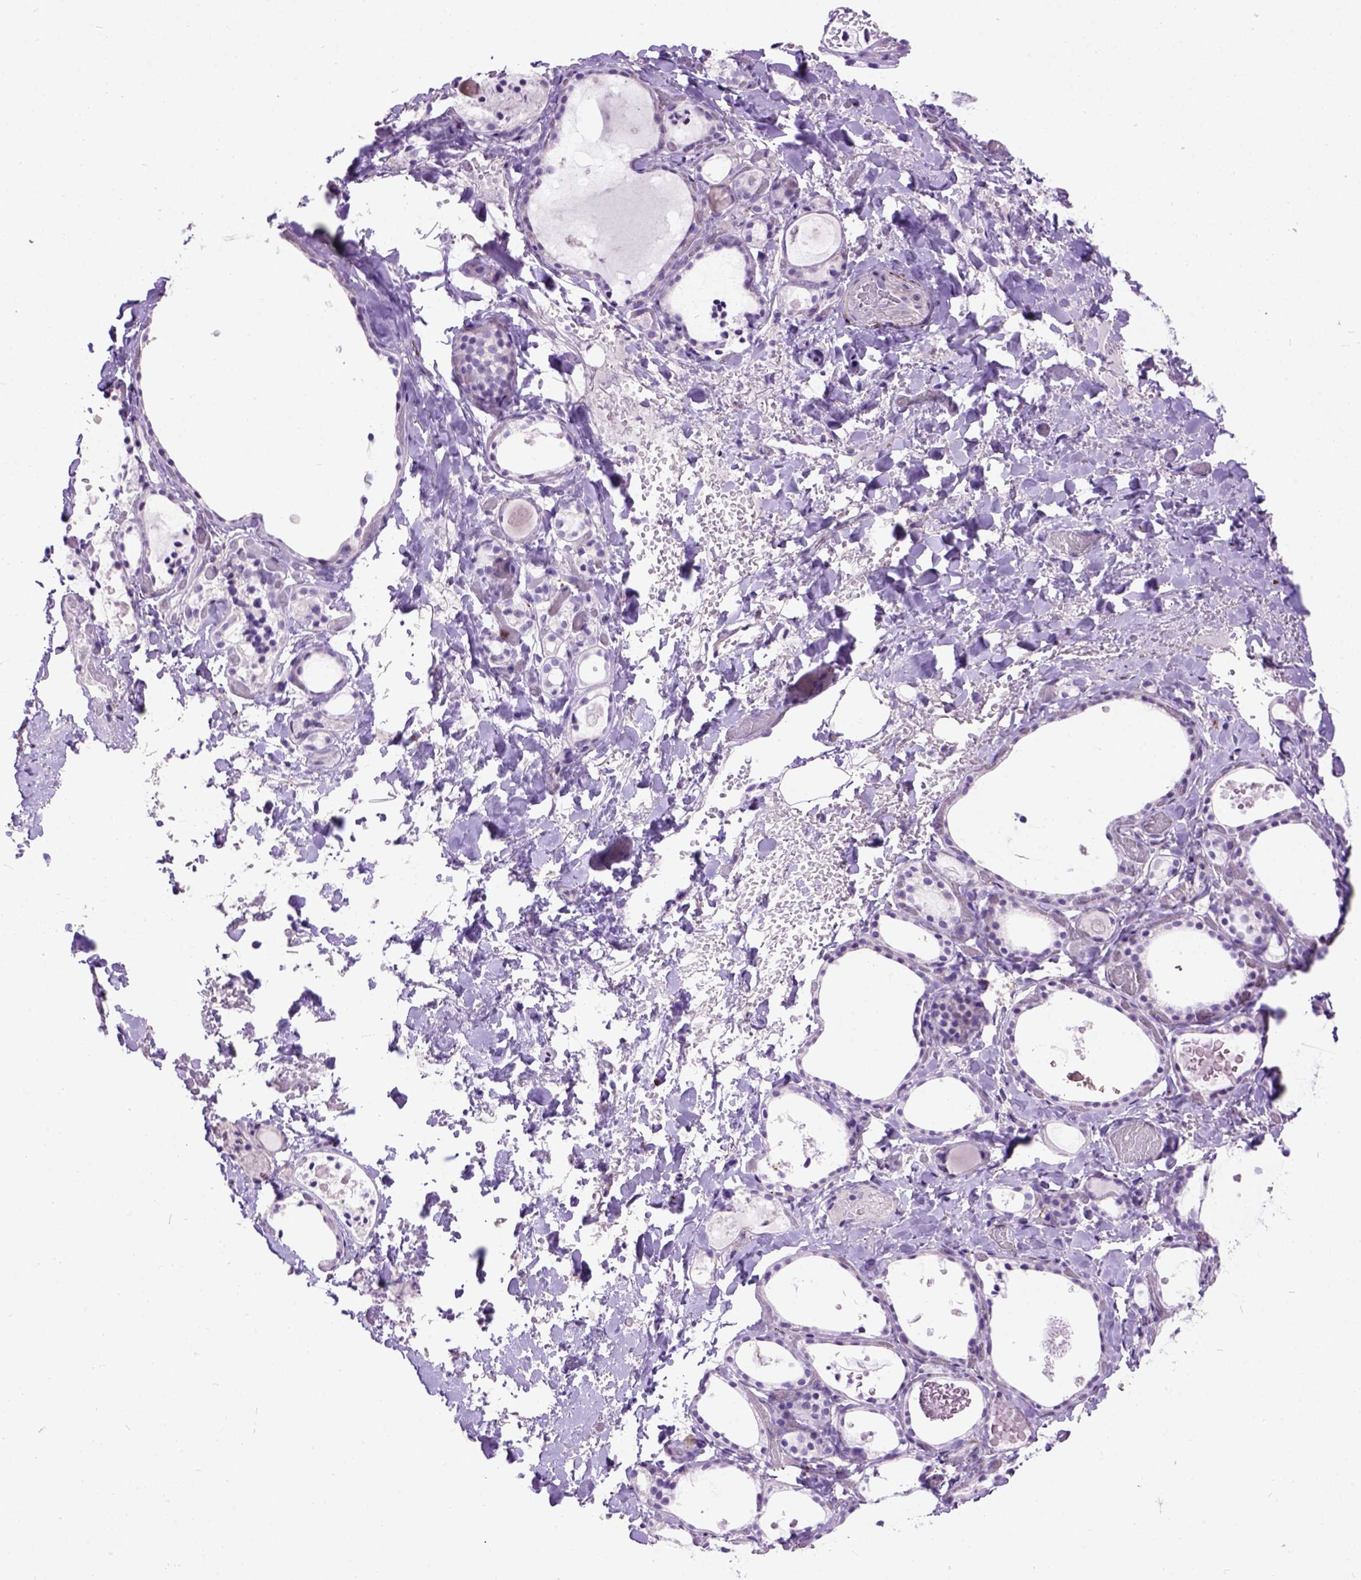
{"staining": {"intensity": "negative", "quantity": "none", "location": "none"}, "tissue": "thyroid gland", "cell_type": "Glandular cells", "image_type": "normal", "snomed": [{"axis": "morphology", "description": "Normal tissue, NOS"}, {"axis": "topography", "description": "Thyroid gland"}], "caption": "Glandular cells show no significant protein expression in benign thyroid gland. Nuclei are stained in blue.", "gene": "MAPT", "patient": {"sex": "female", "age": 56}}